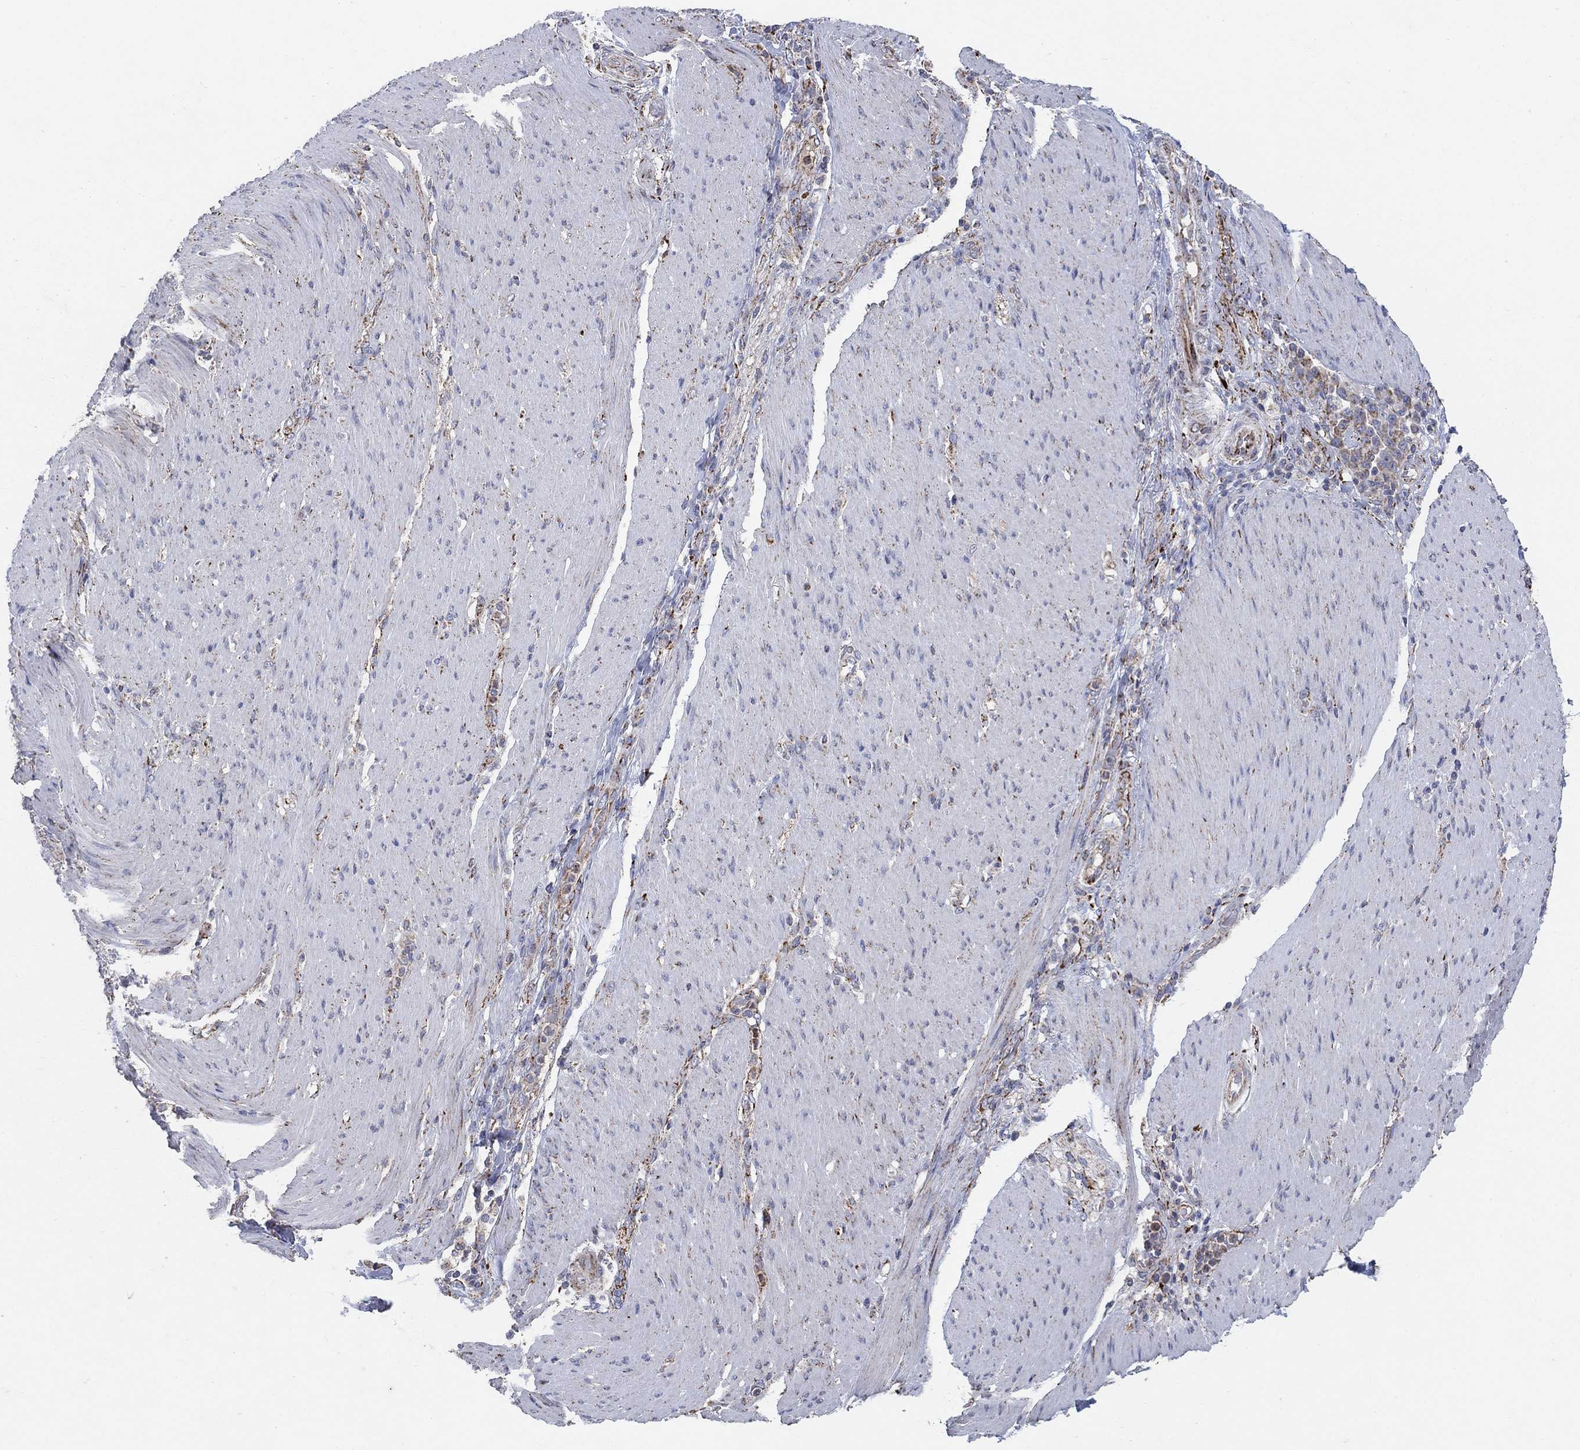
{"staining": {"intensity": "moderate", "quantity": "25%-75%", "location": "cytoplasmic/membranous"}, "tissue": "stomach cancer", "cell_type": "Tumor cells", "image_type": "cancer", "snomed": [{"axis": "morphology", "description": "Adenocarcinoma, NOS"}, {"axis": "topography", "description": "Stomach"}], "caption": "Moderate cytoplasmic/membranous protein staining is identified in about 25%-75% of tumor cells in stomach cancer. Ihc stains the protein of interest in brown and the nuclei are stained blue.", "gene": "PNPLA2", "patient": {"sex": "female", "age": 79}}